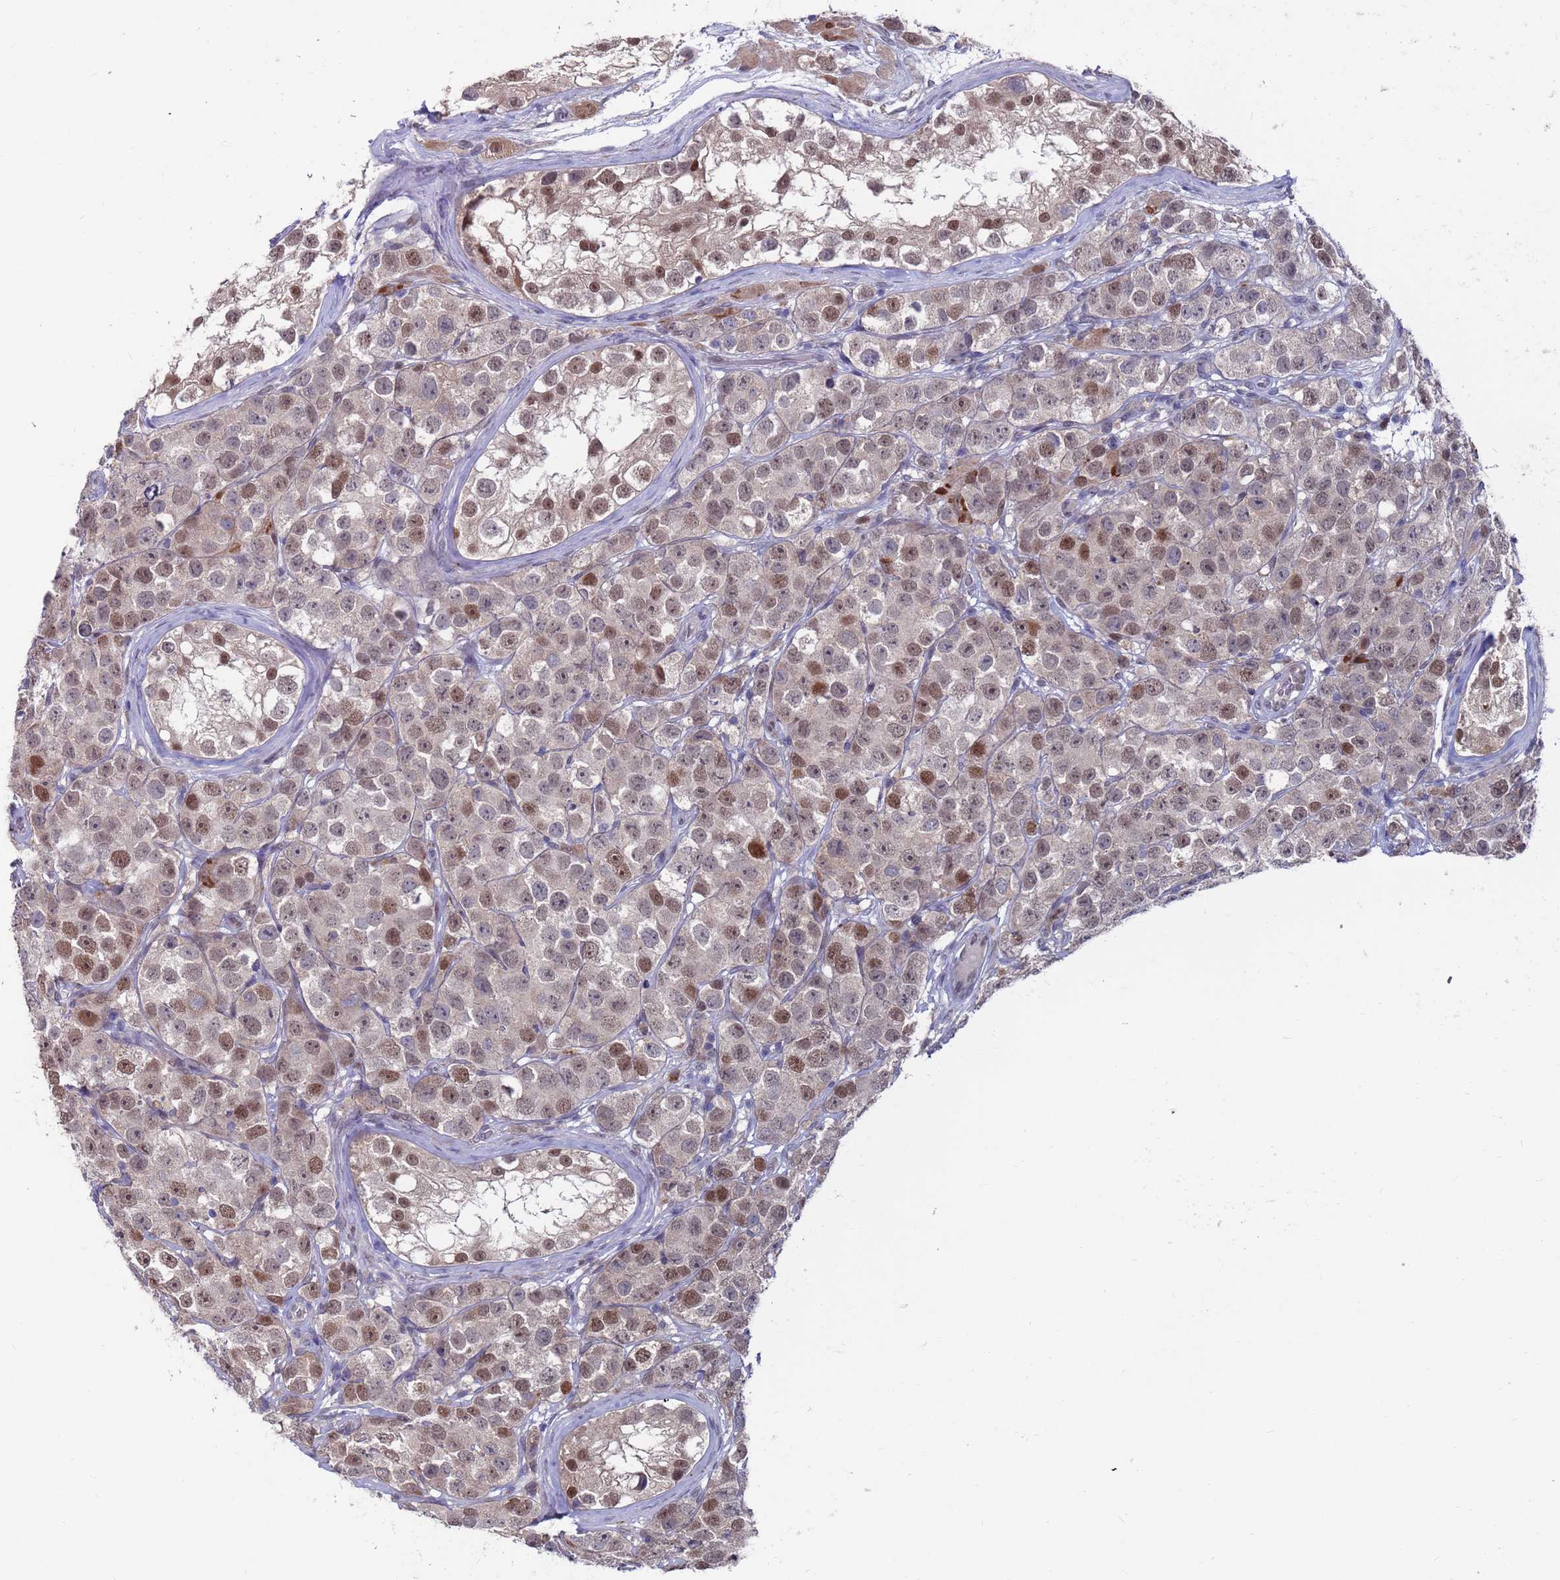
{"staining": {"intensity": "moderate", "quantity": "<25%", "location": "nuclear"}, "tissue": "testis cancer", "cell_type": "Tumor cells", "image_type": "cancer", "snomed": [{"axis": "morphology", "description": "Seminoma, NOS"}, {"axis": "topography", "description": "Testis"}], "caption": "DAB immunohistochemical staining of human seminoma (testis) demonstrates moderate nuclear protein staining in about <25% of tumor cells. Ihc stains the protein in brown and the nuclei are stained blue.", "gene": "FBXO27", "patient": {"sex": "male", "age": 28}}